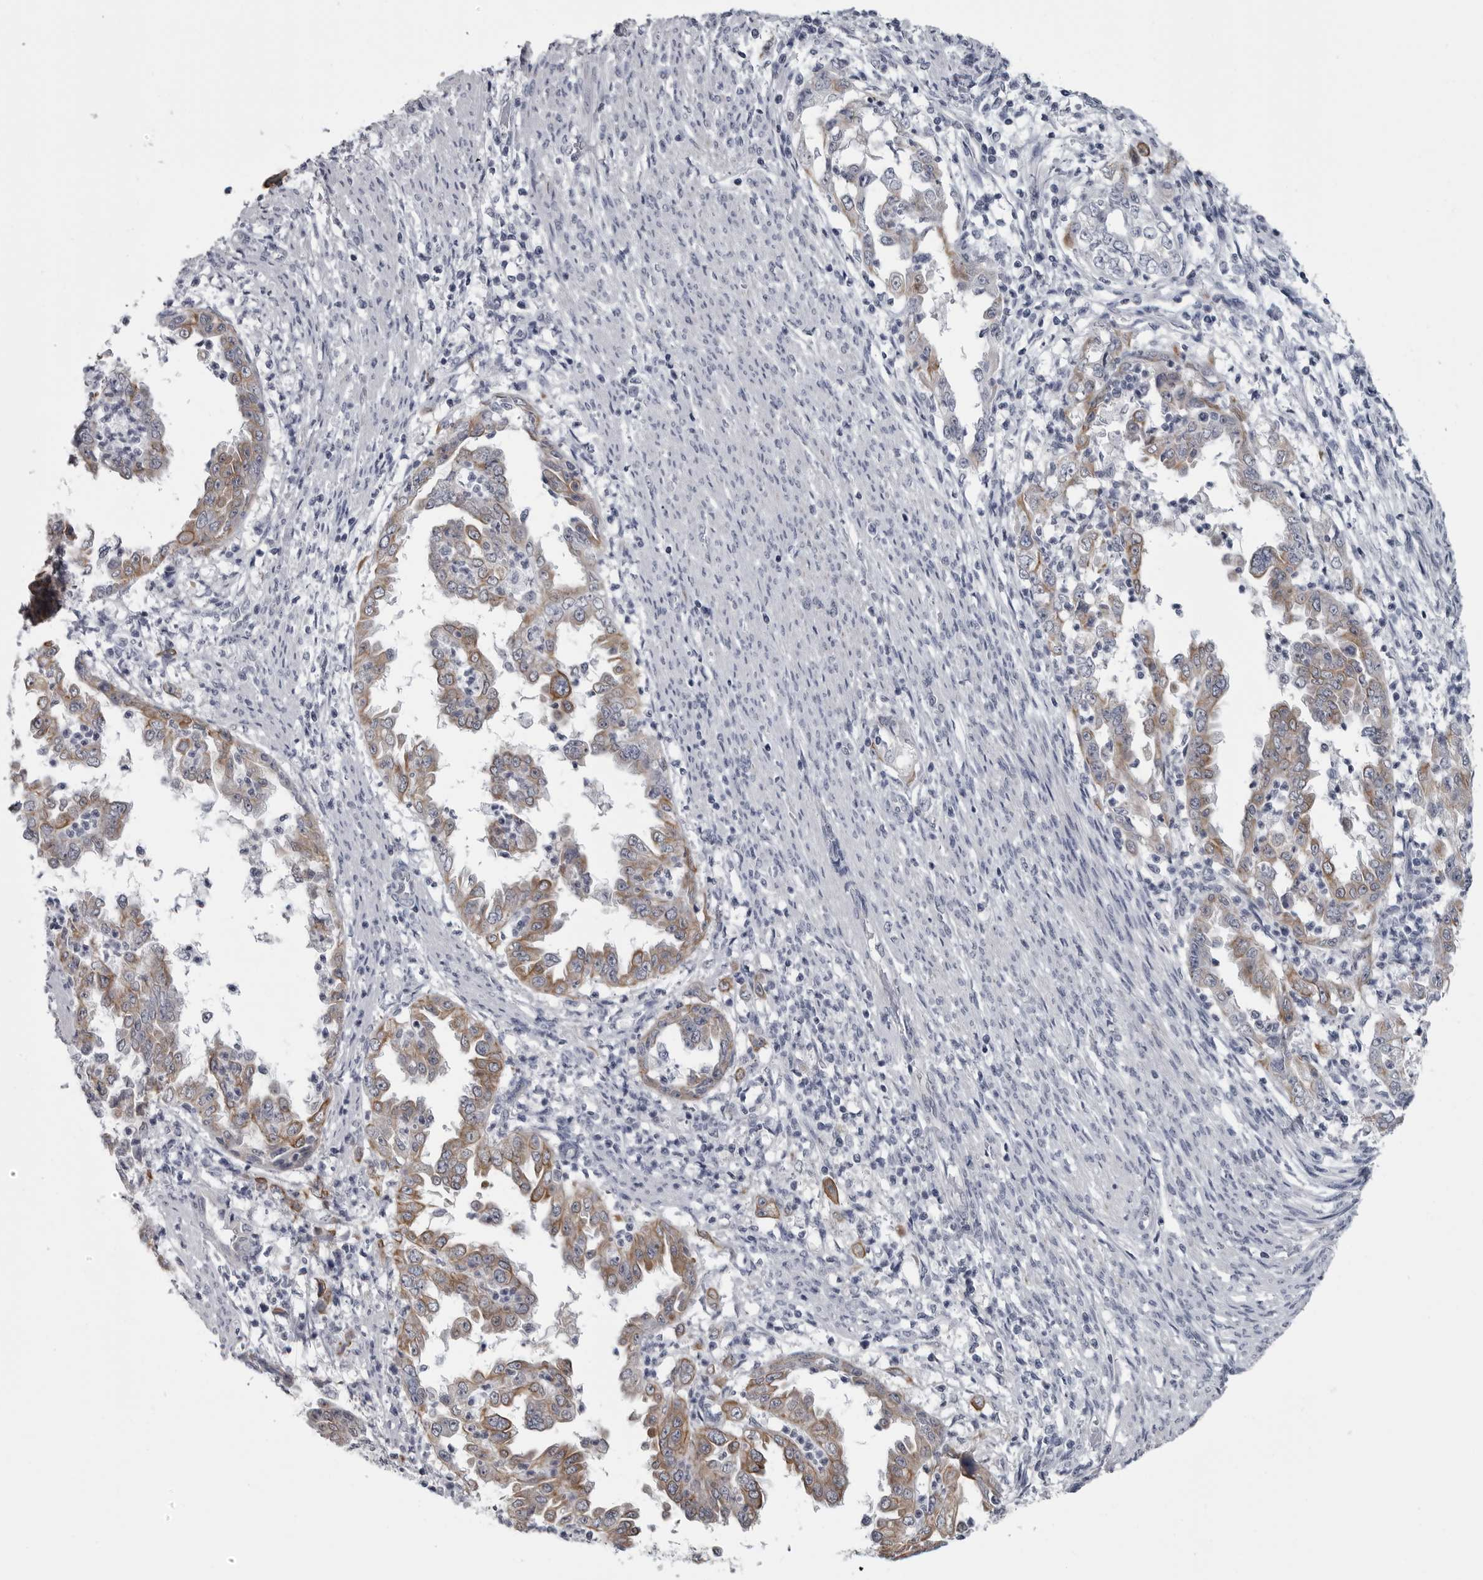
{"staining": {"intensity": "moderate", "quantity": "25%-75%", "location": "cytoplasmic/membranous"}, "tissue": "endometrial cancer", "cell_type": "Tumor cells", "image_type": "cancer", "snomed": [{"axis": "morphology", "description": "Adenocarcinoma, NOS"}, {"axis": "topography", "description": "Endometrium"}], "caption": "Brown immunohistochemical staining in endometrial adenocarcinoma displays moderate cytoplasmic/membranous staining in about 25%-75% of tumor cells.", "gene": "MYOC", "patient": {"sex": "female", "age": 85}}